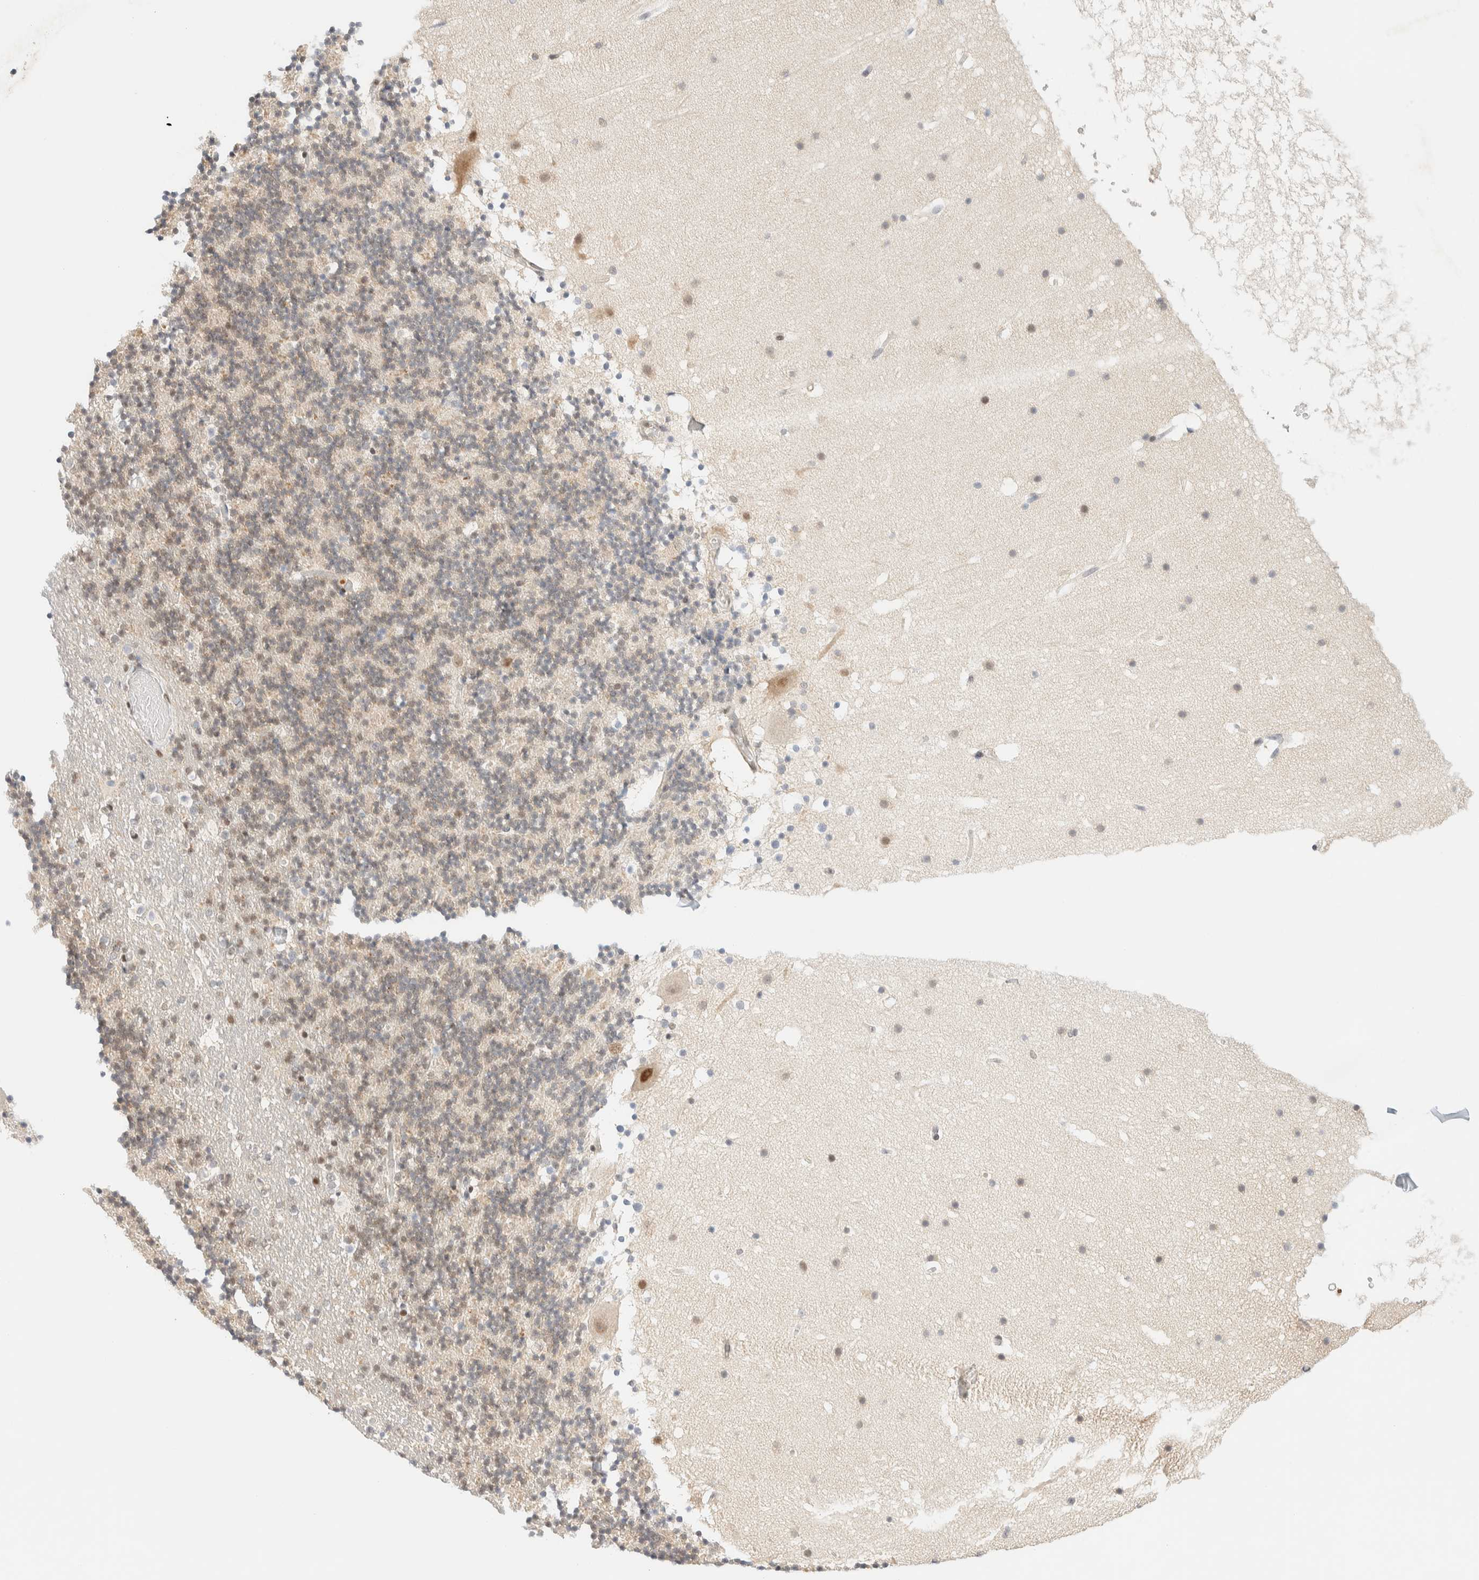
{"staining": {"intensity": "negative", "quantity": "none", "location": "none"}, "tissue": "cerebellum", "cell_type": "Cells in granular layer", "image_type": "normal", "snomed": [{"axis": "morphology", "description": "Normal tissue, NOS"}, {"axis": "topography", "description": "Cerebellum"}], "caption": "DAB immunohistochemical staining of unremarkable cerebellum demonstrates no significant expression in cells in granular layer.", "gene": "PYGO2", "patient": {"sex": "male", "age": 57}}